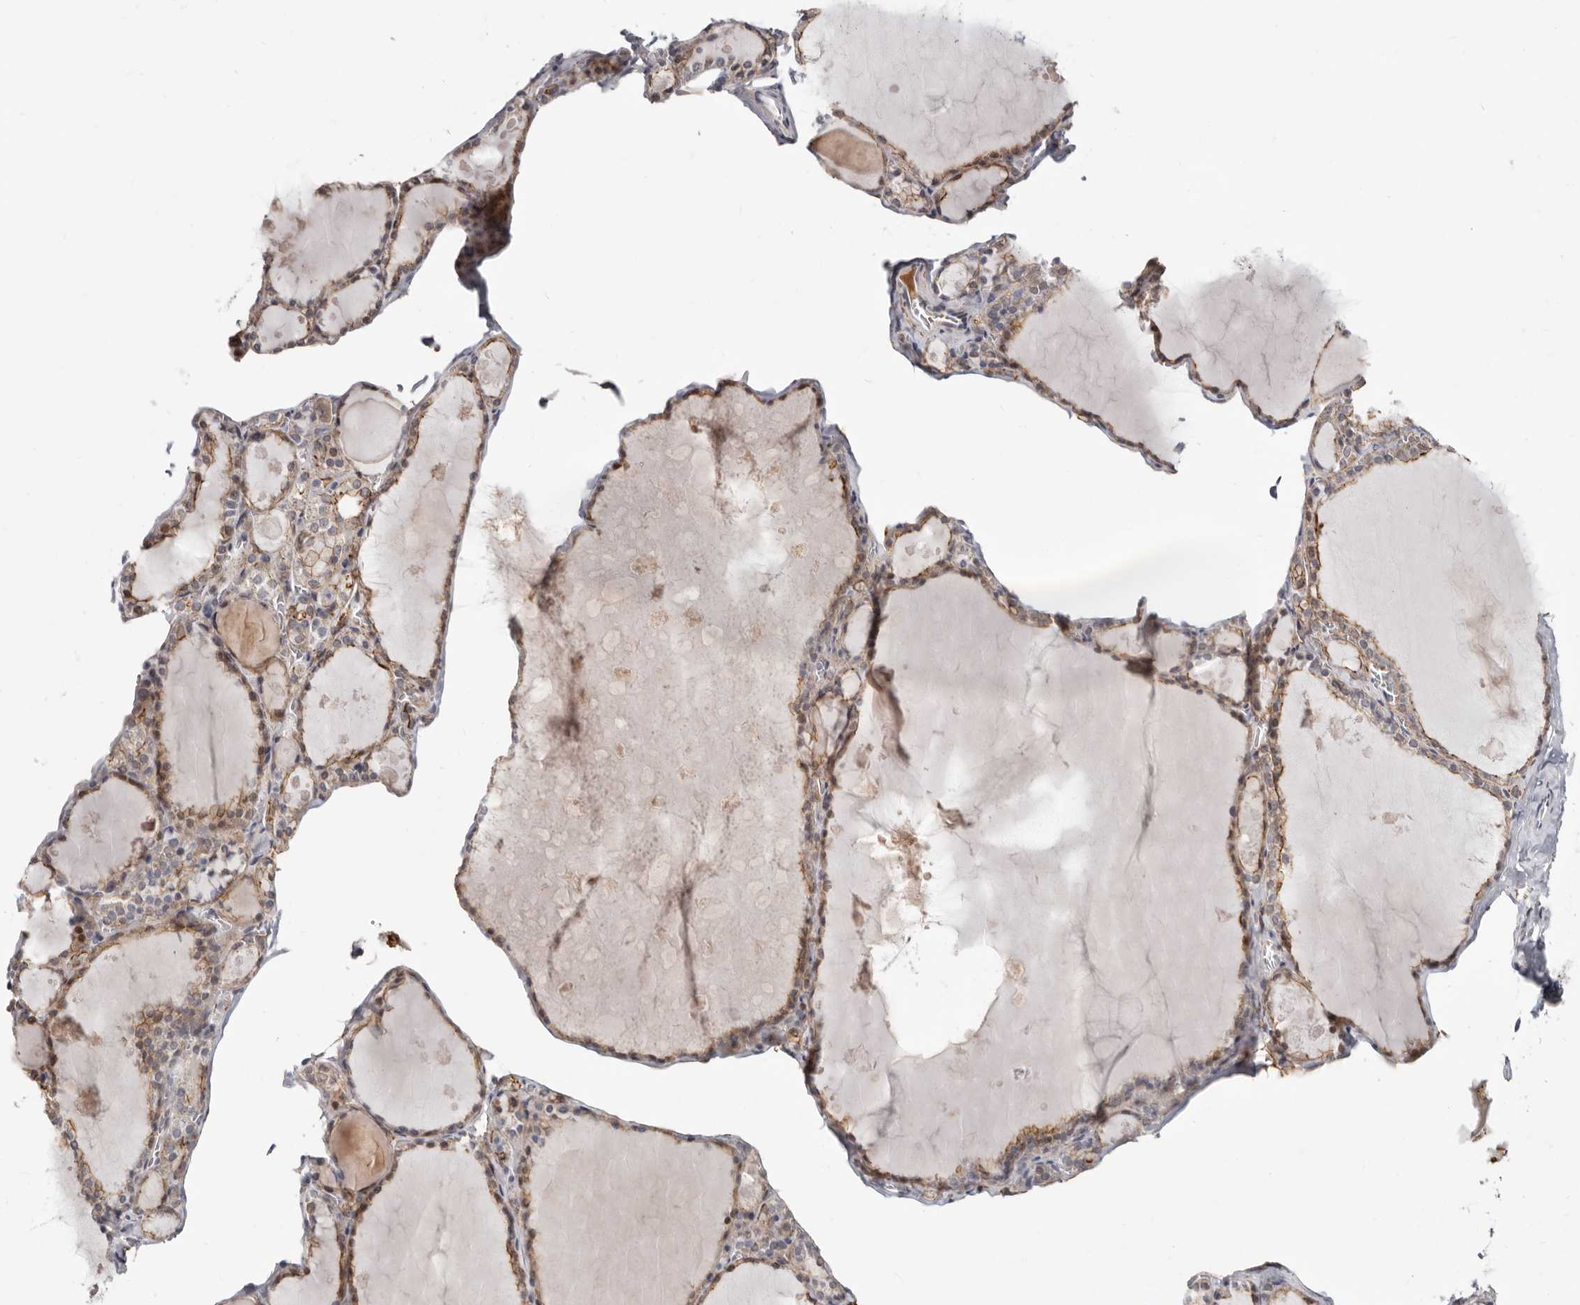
{"staining": {"intensity": "moderate", "quantity": ">75%", "location": "cytoplasmic/membranous"}, "tissue": "thyroid gland", "cell_type": "Glandular cells", "image_type": "normal", "snomed": [{"axis": "morphology", "description": "Normal tissue, NOS"}, {"axis": "topography", "description": "Thyroid gland"}], "caption": "Protein expression analysis of unremarkable thyroid gland shows moderate cytoplasmic/membranous staining in about >75% of glandular cells. Nuclei are stained in blue.", "gene": "SZT2", "patient": {"sex": "male", "age": 56}}